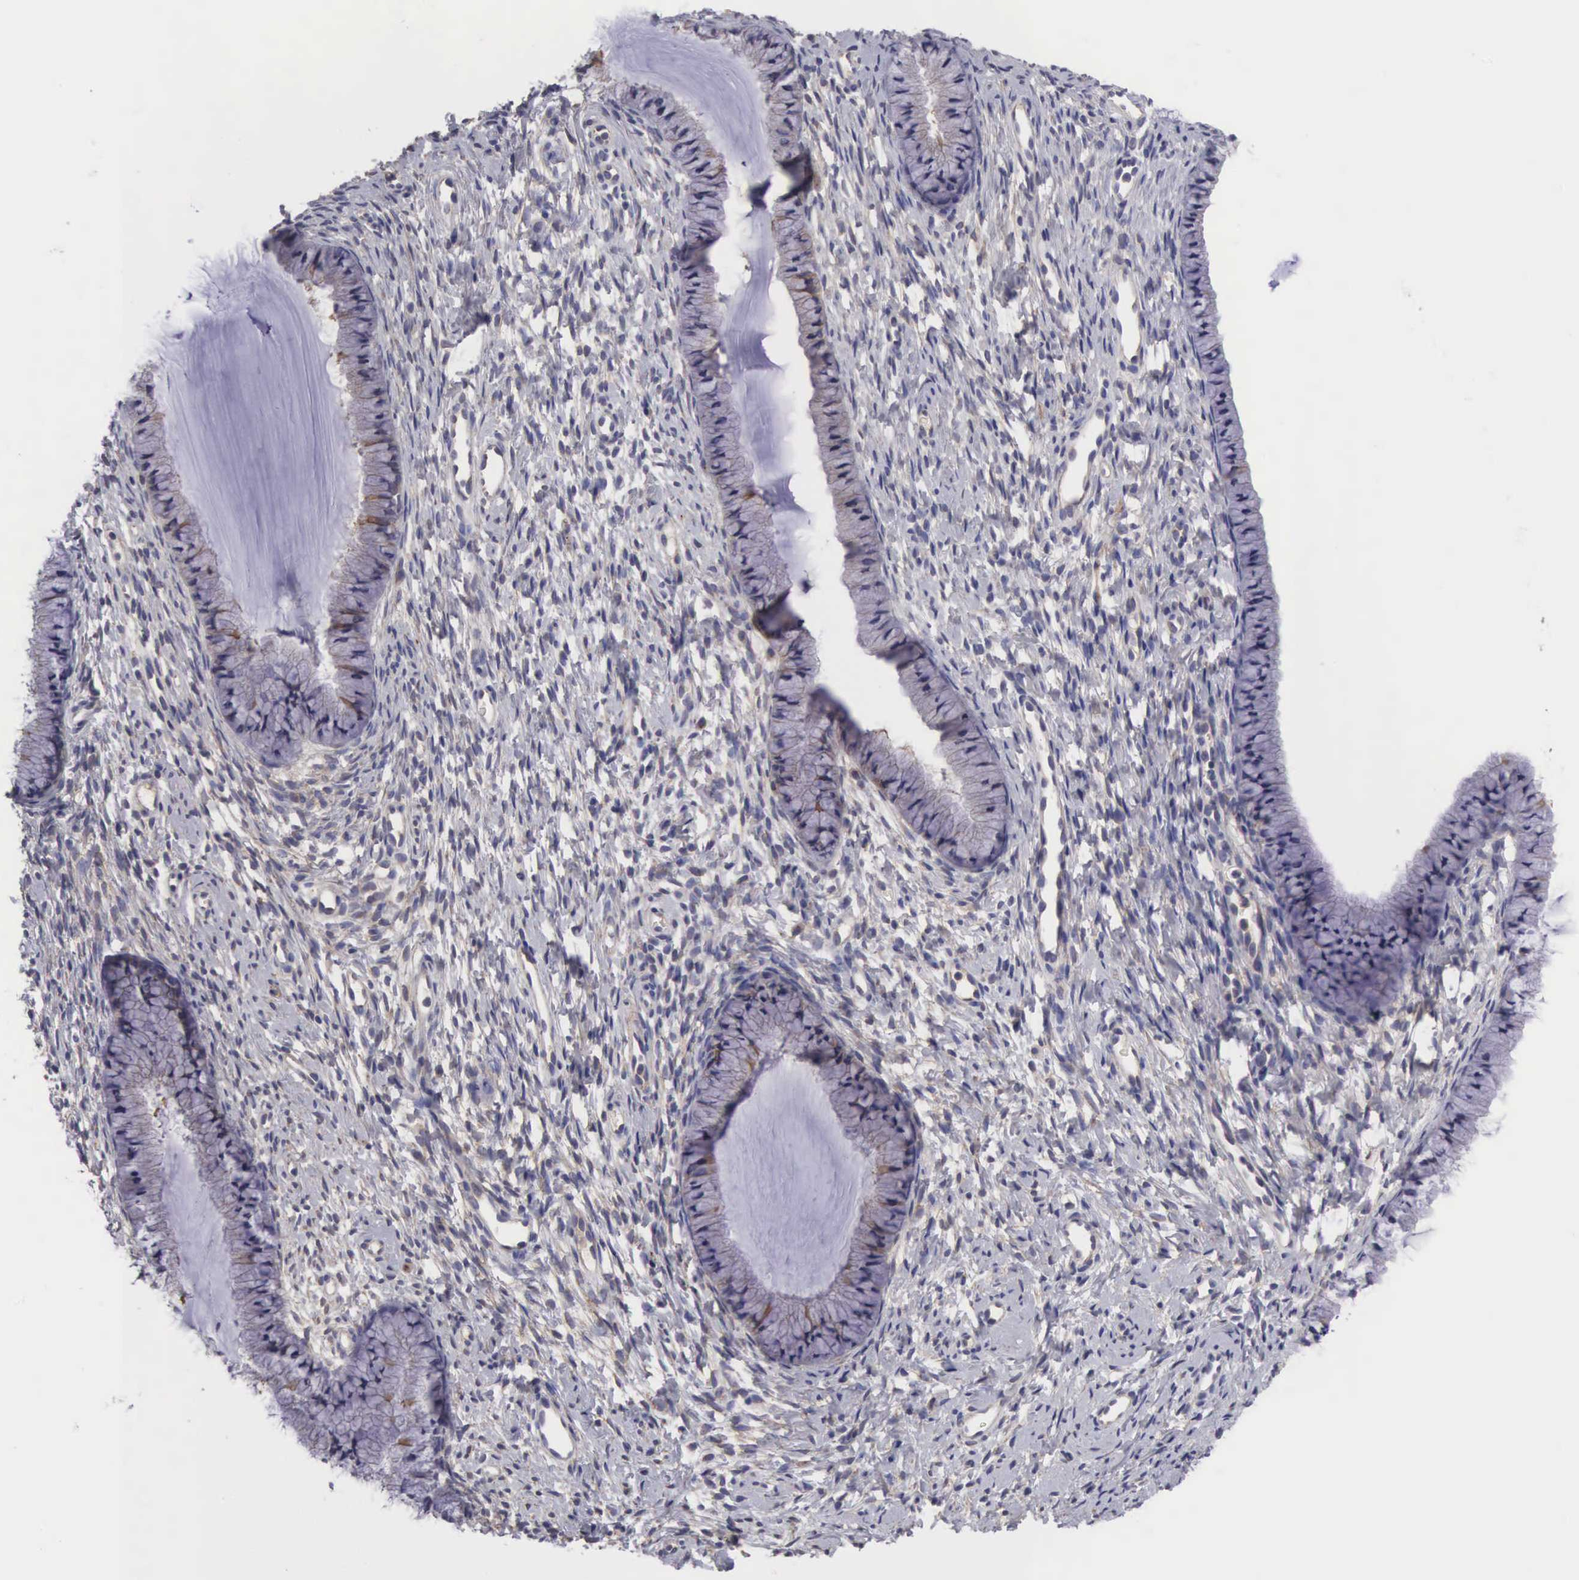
{"staining": {"intensity": "negative", "quantity": "none", "location": "none"}, "tissue": "cervix", "cell_type": "Glandular cells", "image_type": "normal", "snomed": [{"axis": "morphology", "description": "Normal tissue, NOS"}, {"axis": "topography", "description": "Cervix"}], "caption": "IHC of unremarkable cervix exhibits no positivity in glandular cells. Brightfield microscopy of immunohistochemistry stained with DAB (brown) and hematoxylin (blue), captured at high magnification.", "gene": "SLITRK4", "patient": {"sex": "female", "age": 82}}